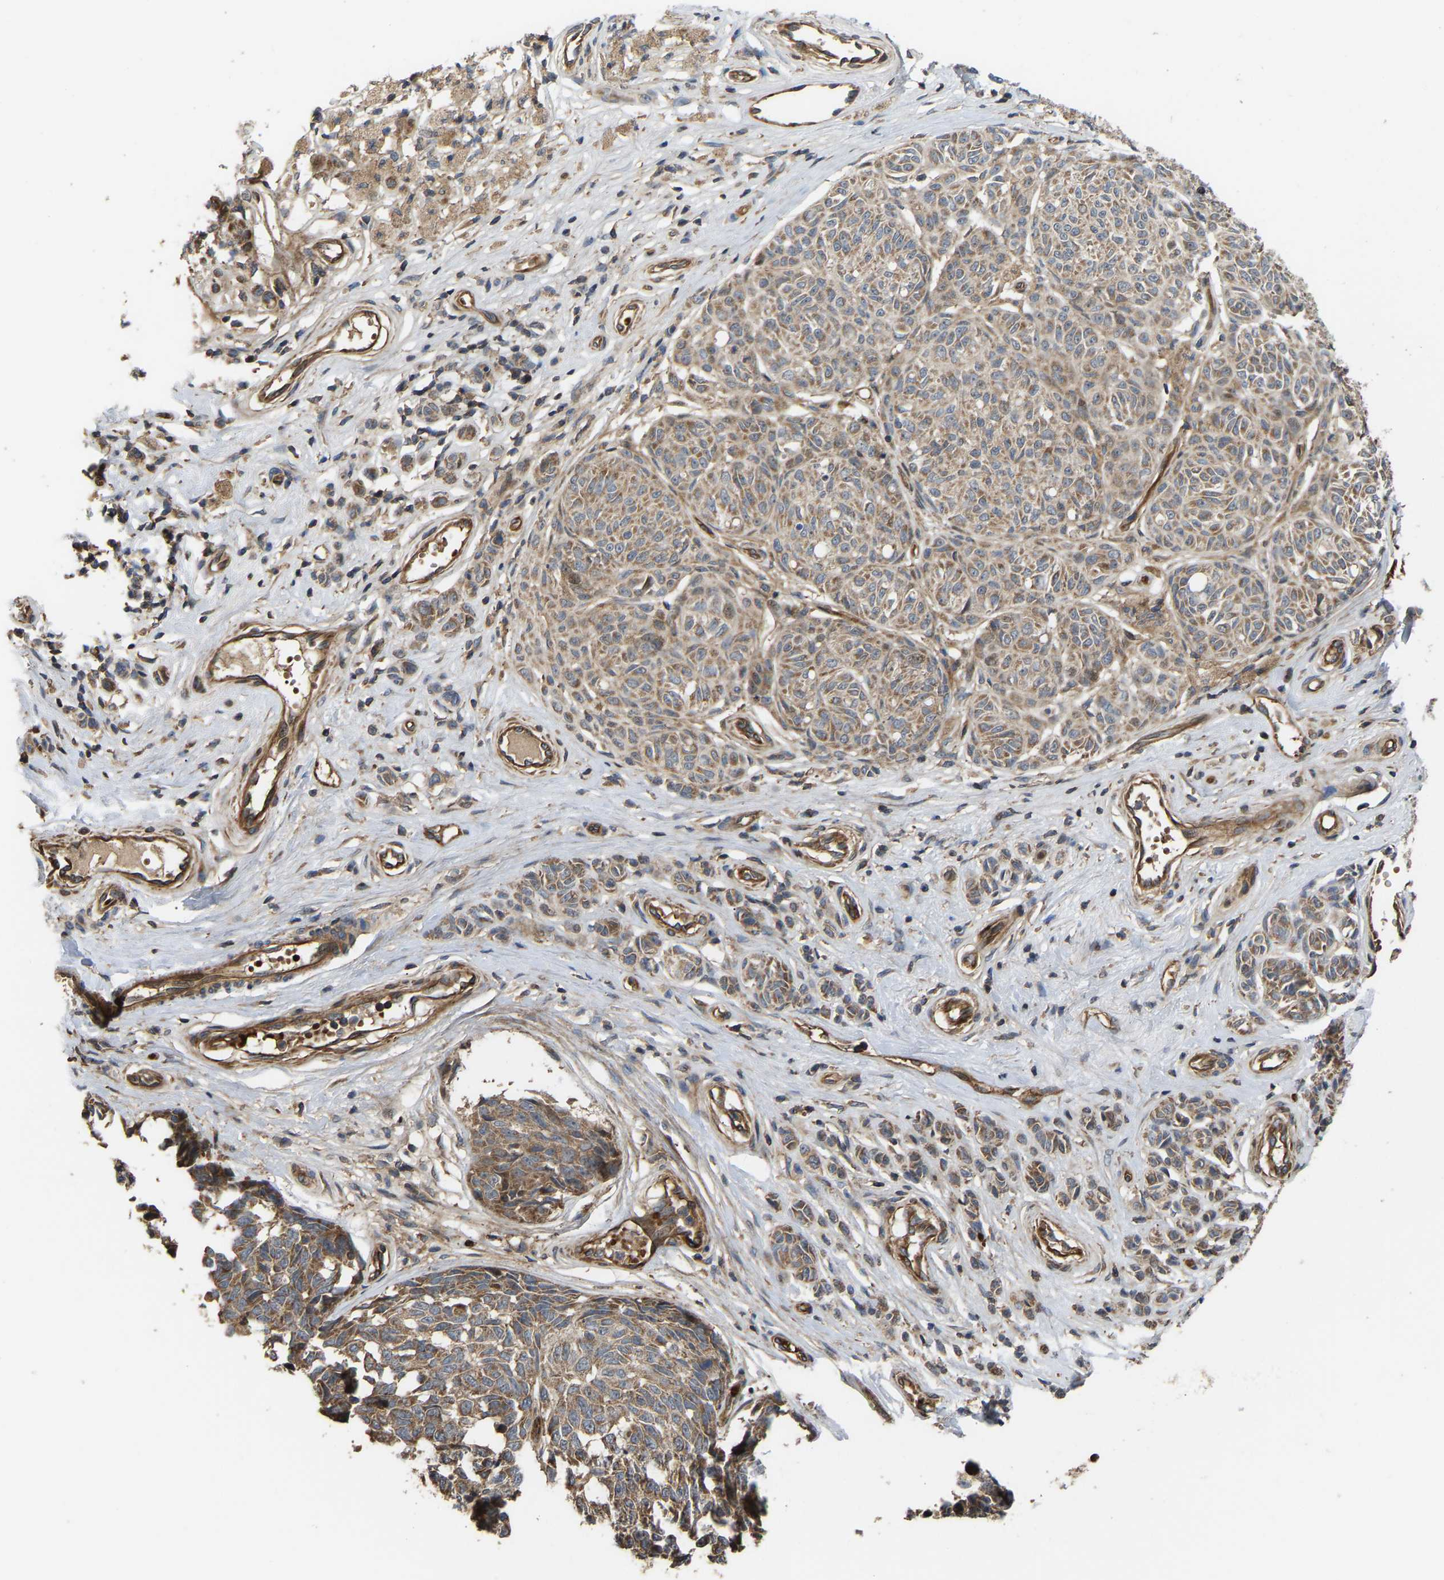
{"staining": {"intensity": "moderate", "quantity": ">75%", "location": "cytoplasmic/membranous"}, "tissue": "melanoma", "cell_type": "Tumor cells", "image_type": "cancer", "snomed": [{"axis": "morphology", "description": "Malignant melanoma, NOS"}, {"axis": "topography", "description": "Skin"}], "caption": "DAB immunohistochemical staining of malignant melanoma exhibits moderate cytoplasmic/membranous protein positivity in approximately >75% of tumor cells.", "gene": "STAU1", "patient": {"sex": "female", "age": 64}}